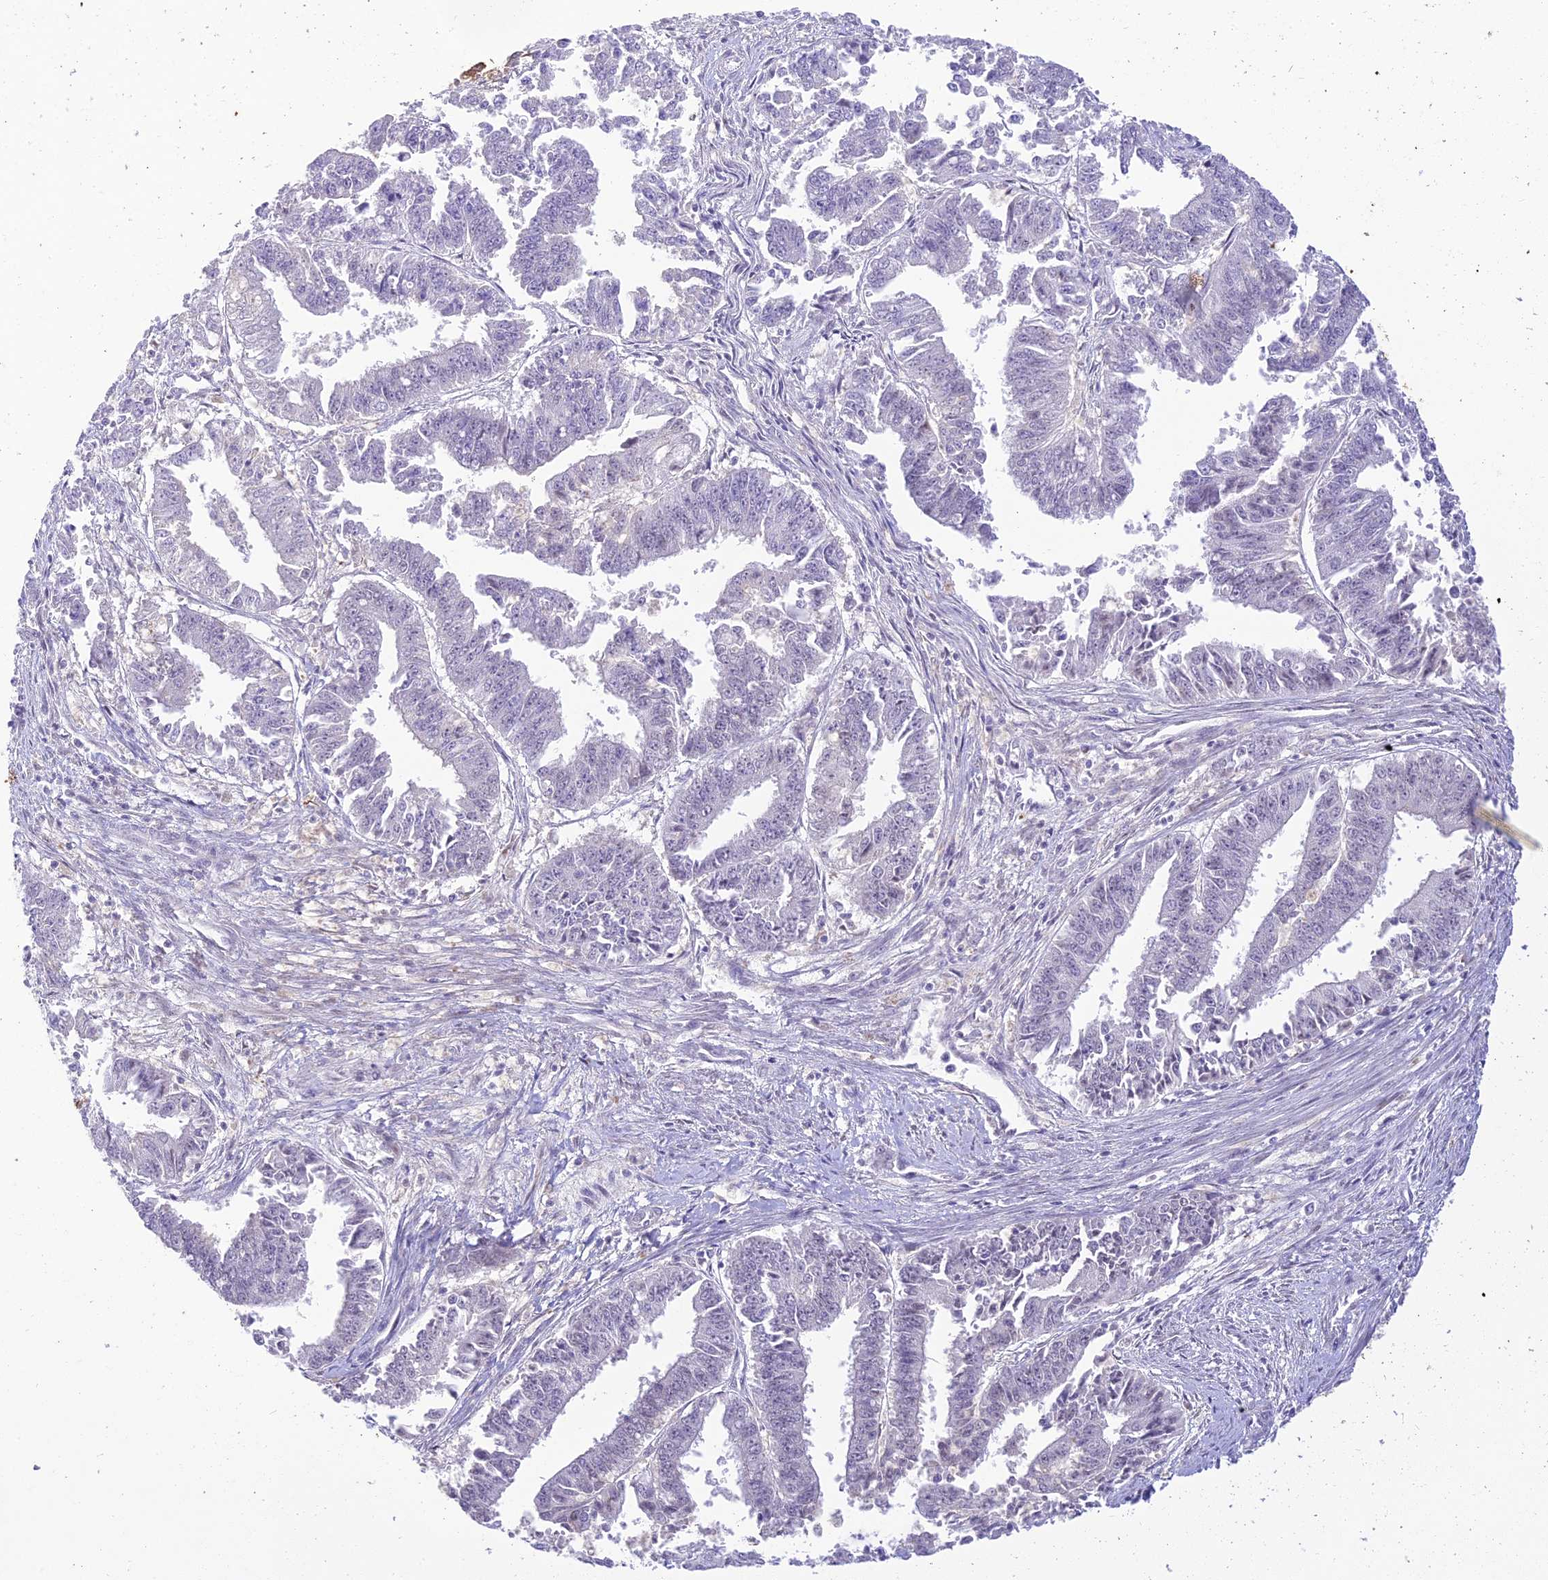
{"staining": {"intensity": "negative", "quantity": "none", "location": "none"}, "tissue": "endometrial cancer", "cell_type": "Tumor cells", "image_type": "cancer", "snomed": [{"axis": "morphology", "description": "Adenocarcinoma, NOS"}, {"axis": "topography", "description": "Endometrium"}], "caption": "This is a image of immunohistochemistry staining of endometrial cancer (adenocarcinoma), which shows no expression in tumor cells.", "gene": "BMT2", "patient": {"sex": "female", "age": 73}}